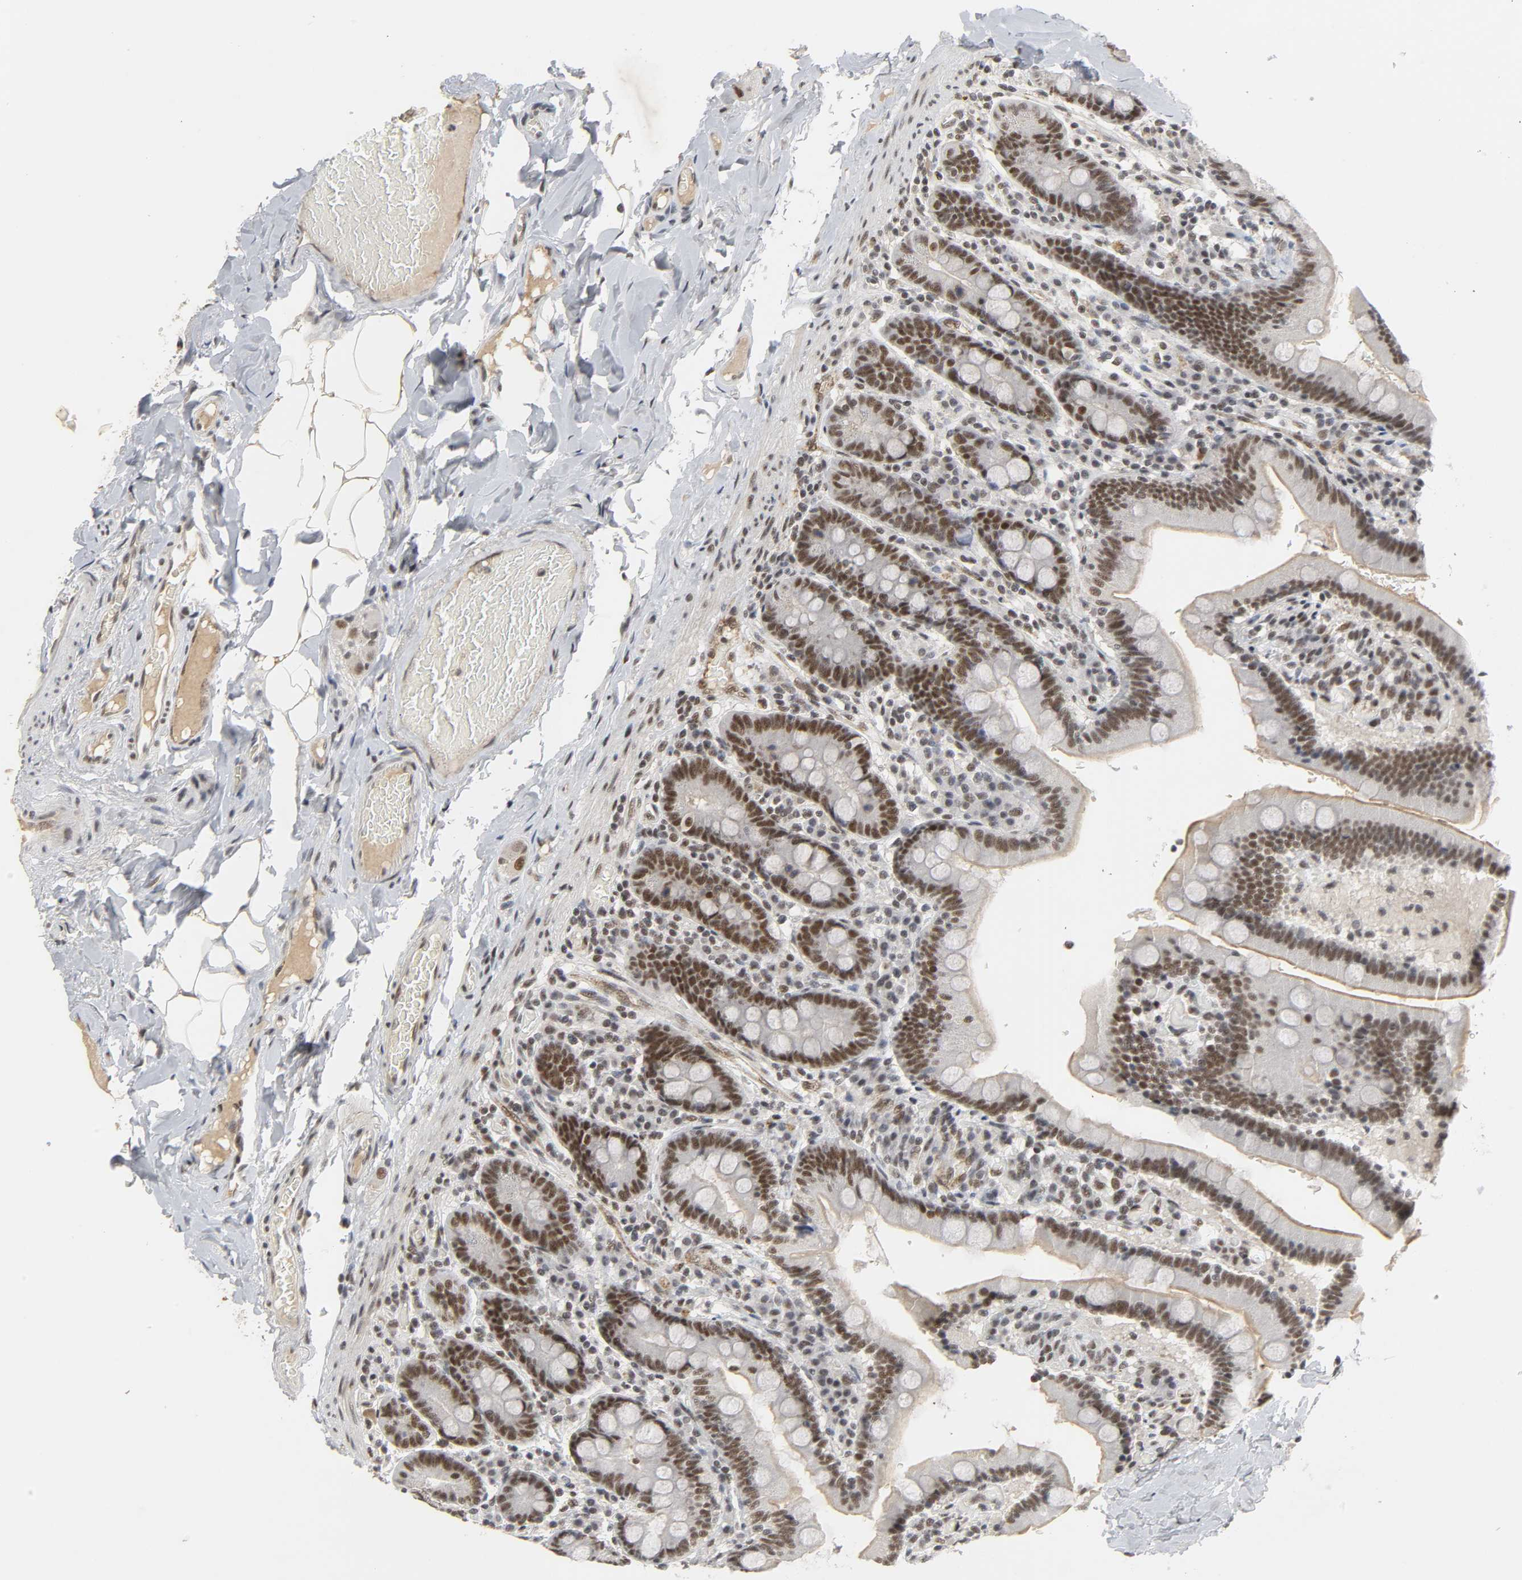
{"staining": {"intensity": "strong", "quantity": ">75%", "location": "nuclear"}, "tissue": "duodenum", "cell_type": "Glandular cells", "image_type": "normal", "snomed": [{"axis": "morphology", "description": "Normal tissue, NOS"}, {"axis": "topography", "description": "Duodenum"}], "caption": "Immunohistochemistry histopathology image of benign duodenum: human duodenum stained using immunohistochemistry (IHC) exhibits high levels of strong protein expression localized specifically in the nuclear of glandular cells, appearing as a nuclear brown color.", "gene": "NCOA6", "patient": {"sex": "male", "age": 66}}